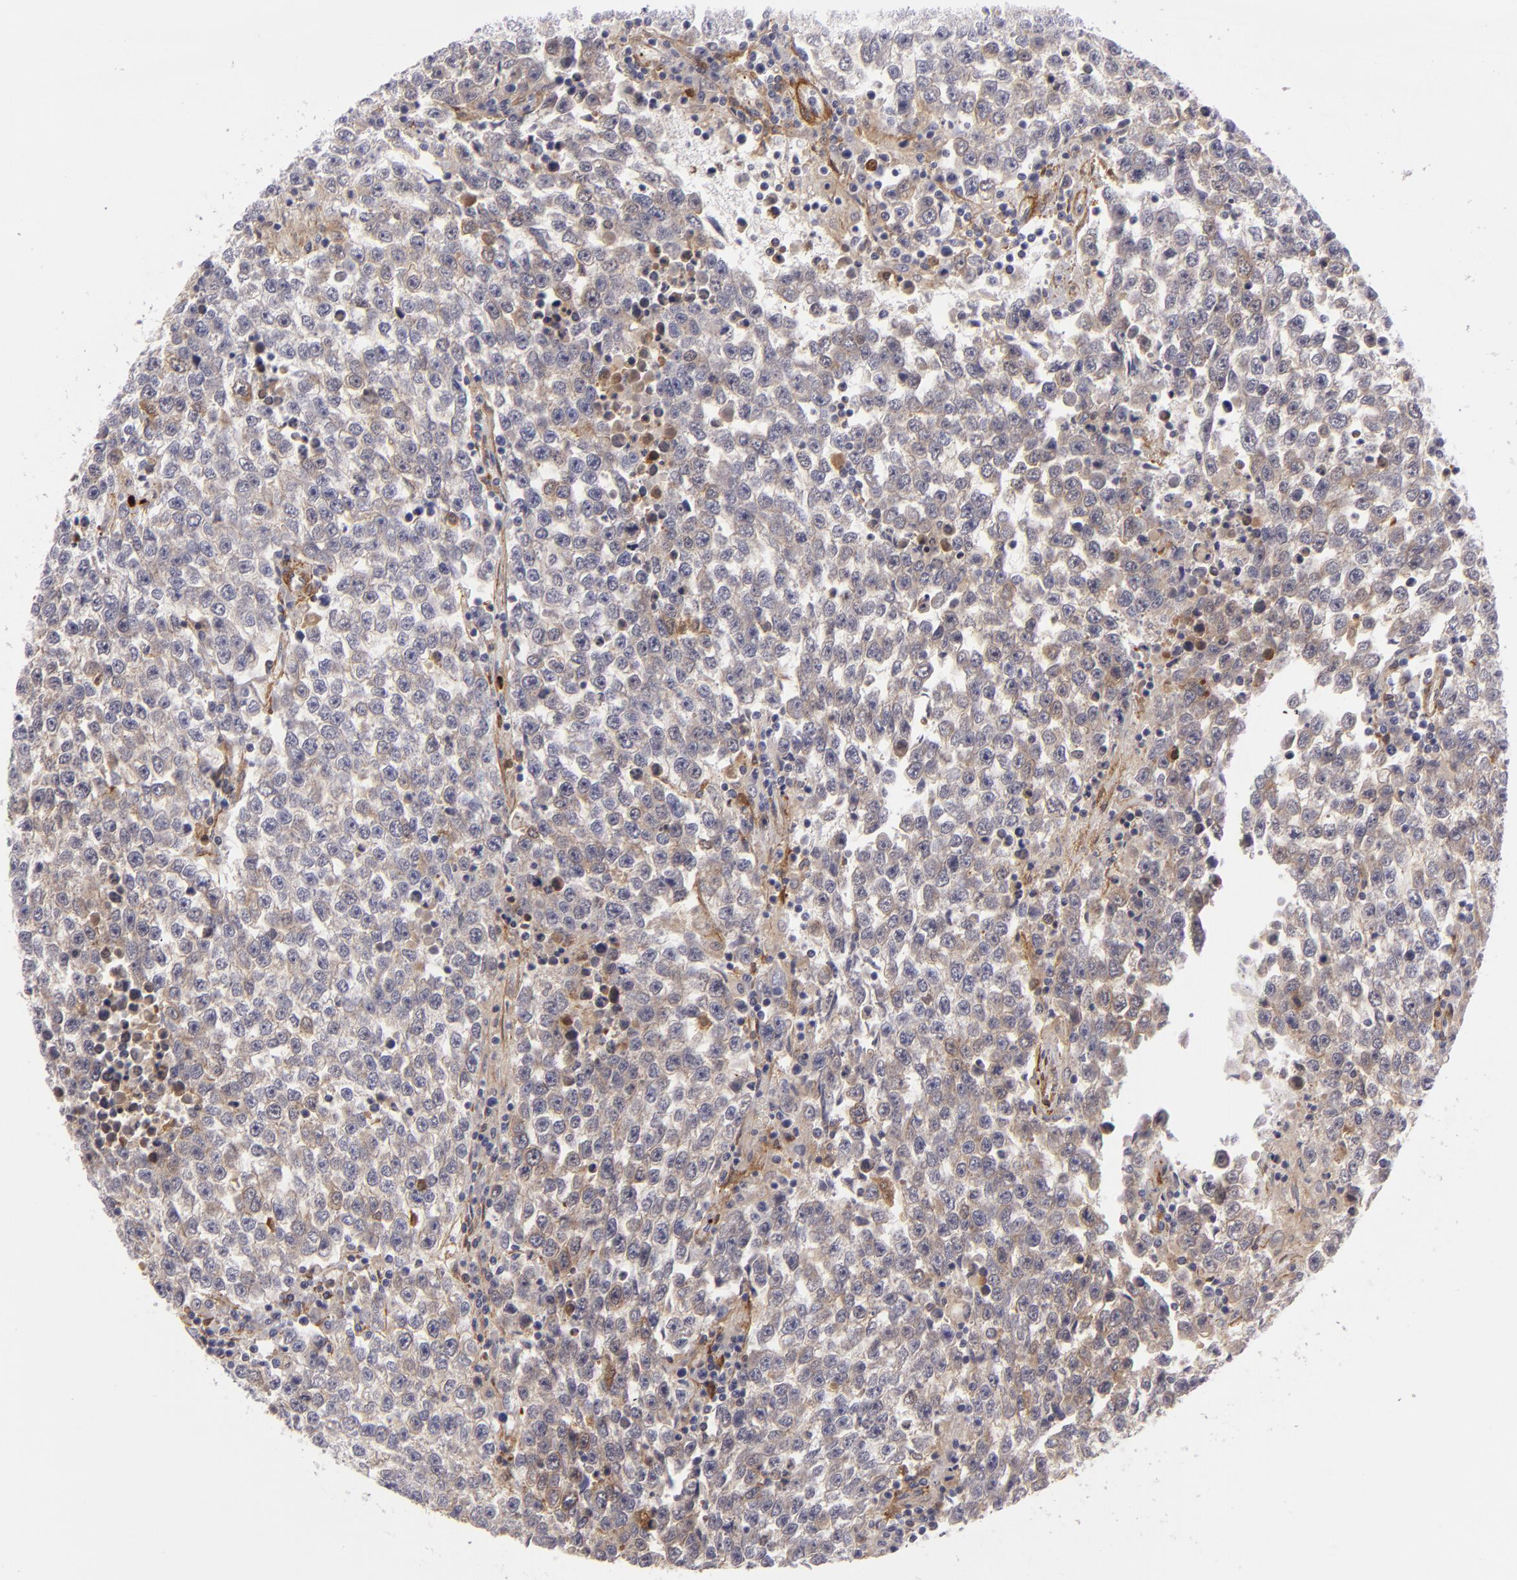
{"staining": {"intensity": "weak", "quantity": ">75%", "location": "cytoplasmic/membranous"}, "tissue": "testis cancer", "cell_type": "Tumor cells", "image_type": "cancer", "snomed": [{"axis": "morphology", "description": "Seminoma, NOS"}, {"axis": "topography", "description": "Testis"}], "caption": "Testis seminoma tissue displays weak cytoplasmic/membranous expression in approximately >75% of tumor cells, visualized by immunohistochemistry.", "gene": "VCL", "patient": {"sex": "male", "age": 36}}